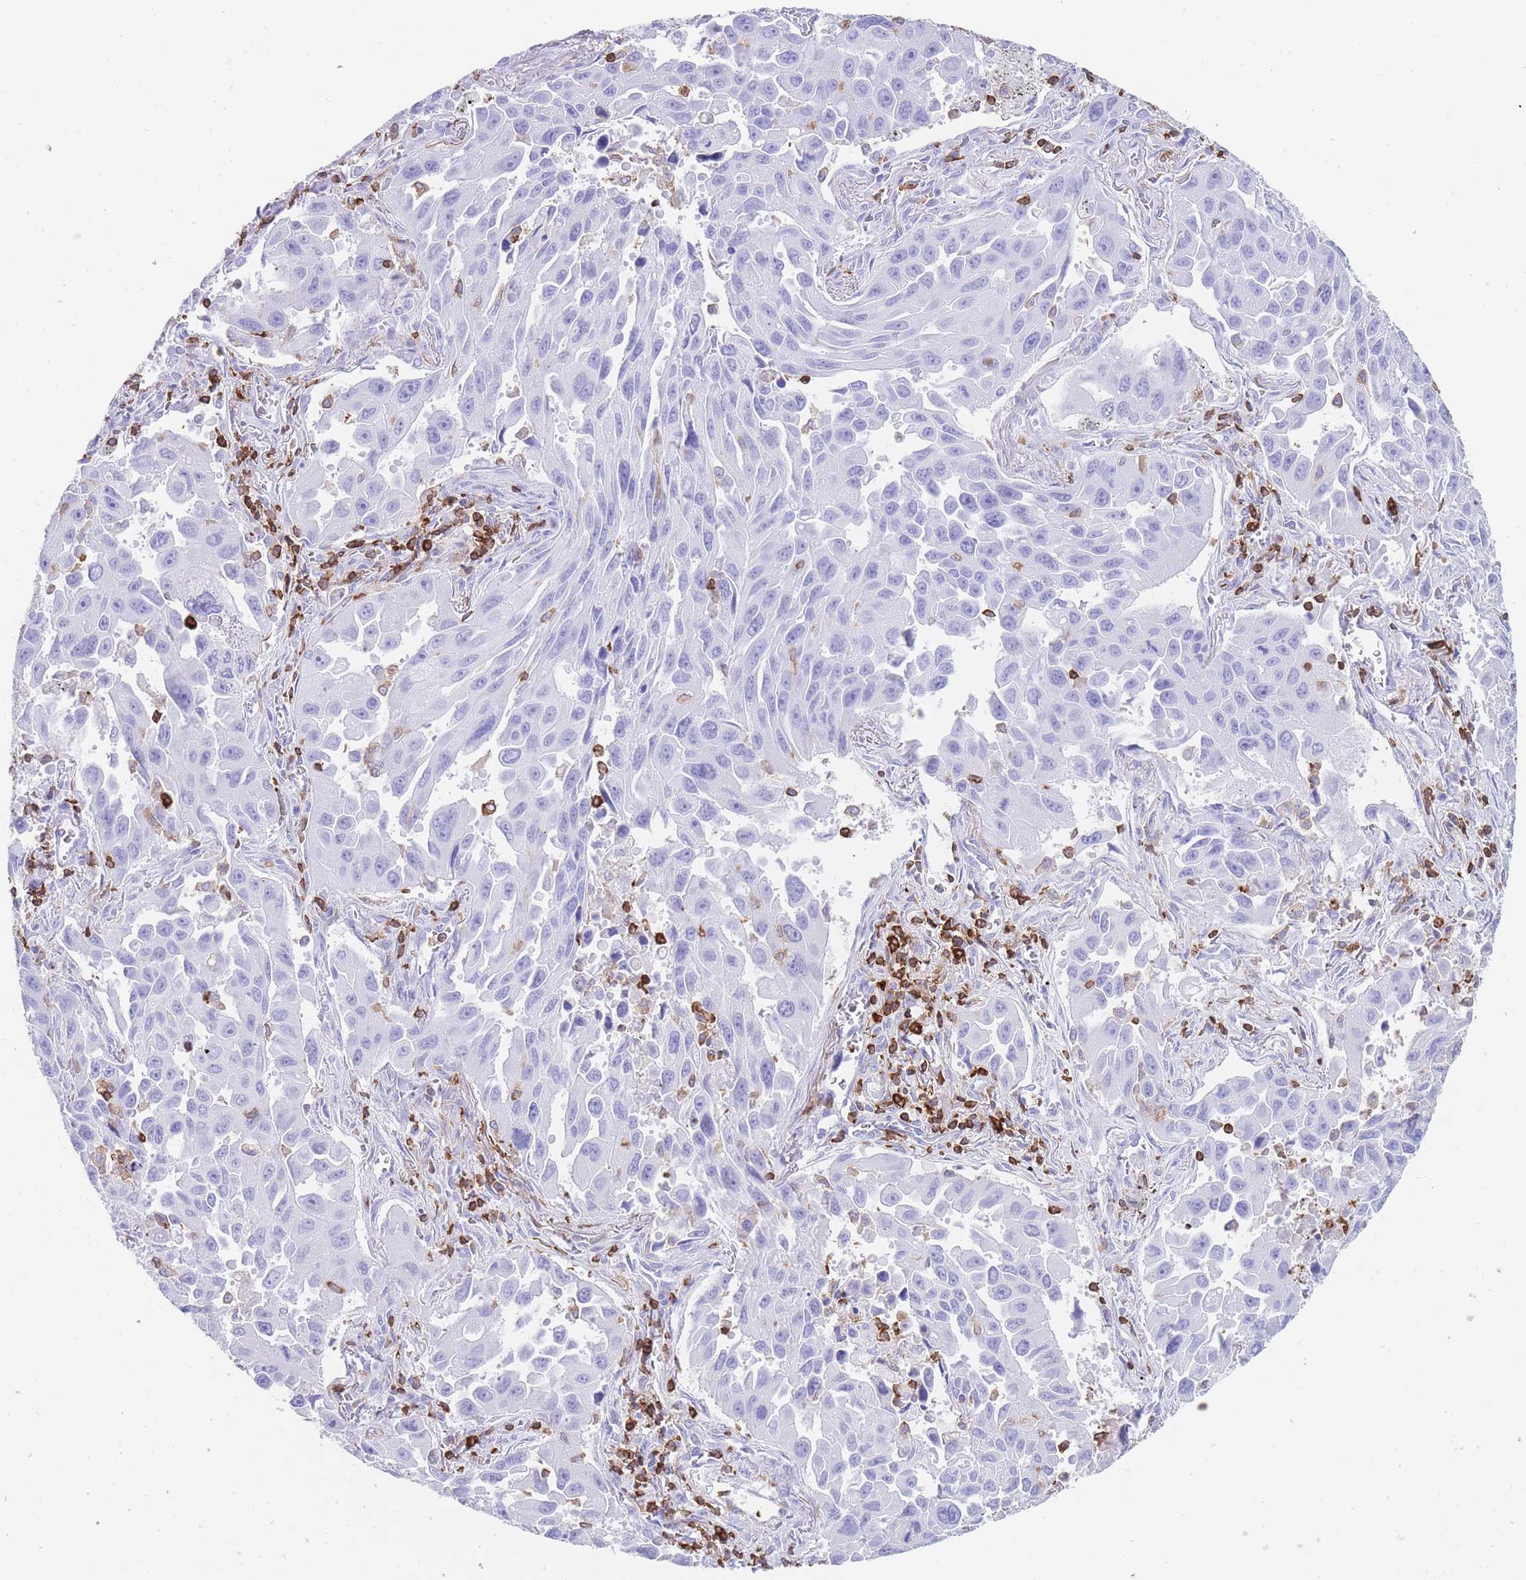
{"staining": {"intensity": "negative", "quantity": "none", "location": "none"}, "tissue": "lung cancer", "cell_type": "Tumor cells", "image_type": "cancer", "snomed": [{"axis": "morphology", "description": "Adenocarcinoma, NOS"}, {"axis": "topography", "description": "Lung"}], "caption": "Immunohistochemistry of lung cancer (adenocarcinoma) exhibits no positivity in tumor cells.", "gene": "CORO1A", "patient": {"sex": "male", "age": 66}}